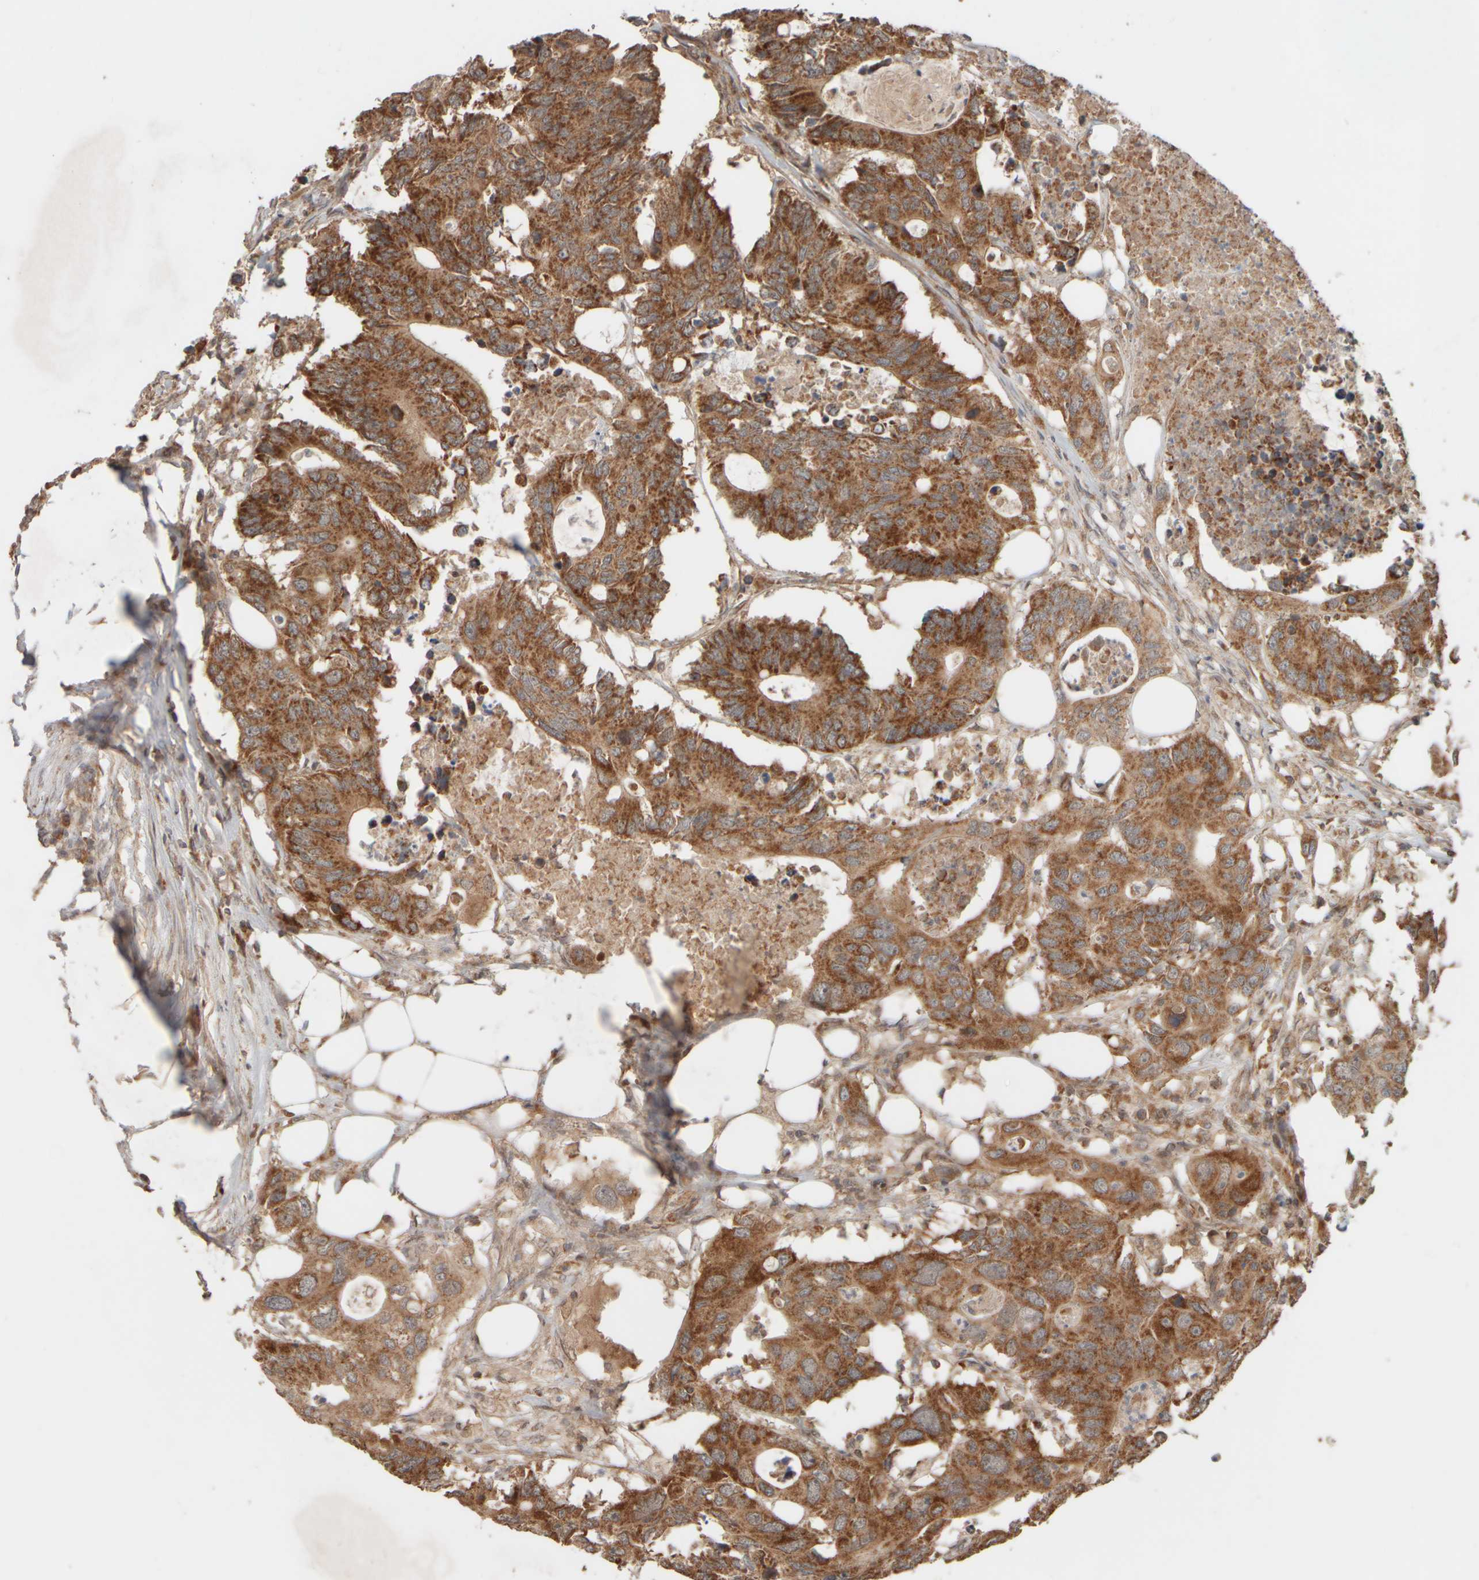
{"staining": {"intensity": "strong", "quantity": ">75%", "location": "cytoplasmic/membranous"}, "tissue": "colorectal cancer", "cell_type": "Tumor cells", "image_type": "cancer", "snomed": [{"axis": "morphology", "description": "Adenocarcinoma, NOS"}, {"axis": "topography", "description": "Colon"}], "caption": "Protein expression analysis of adenocarcinoma (colorectal) shows strong cytoplasmic/membranous staining in approximately >75% of tumor cells.", "gene": "EIF2B3", "patient": {"sex": "male", "age": 71}}